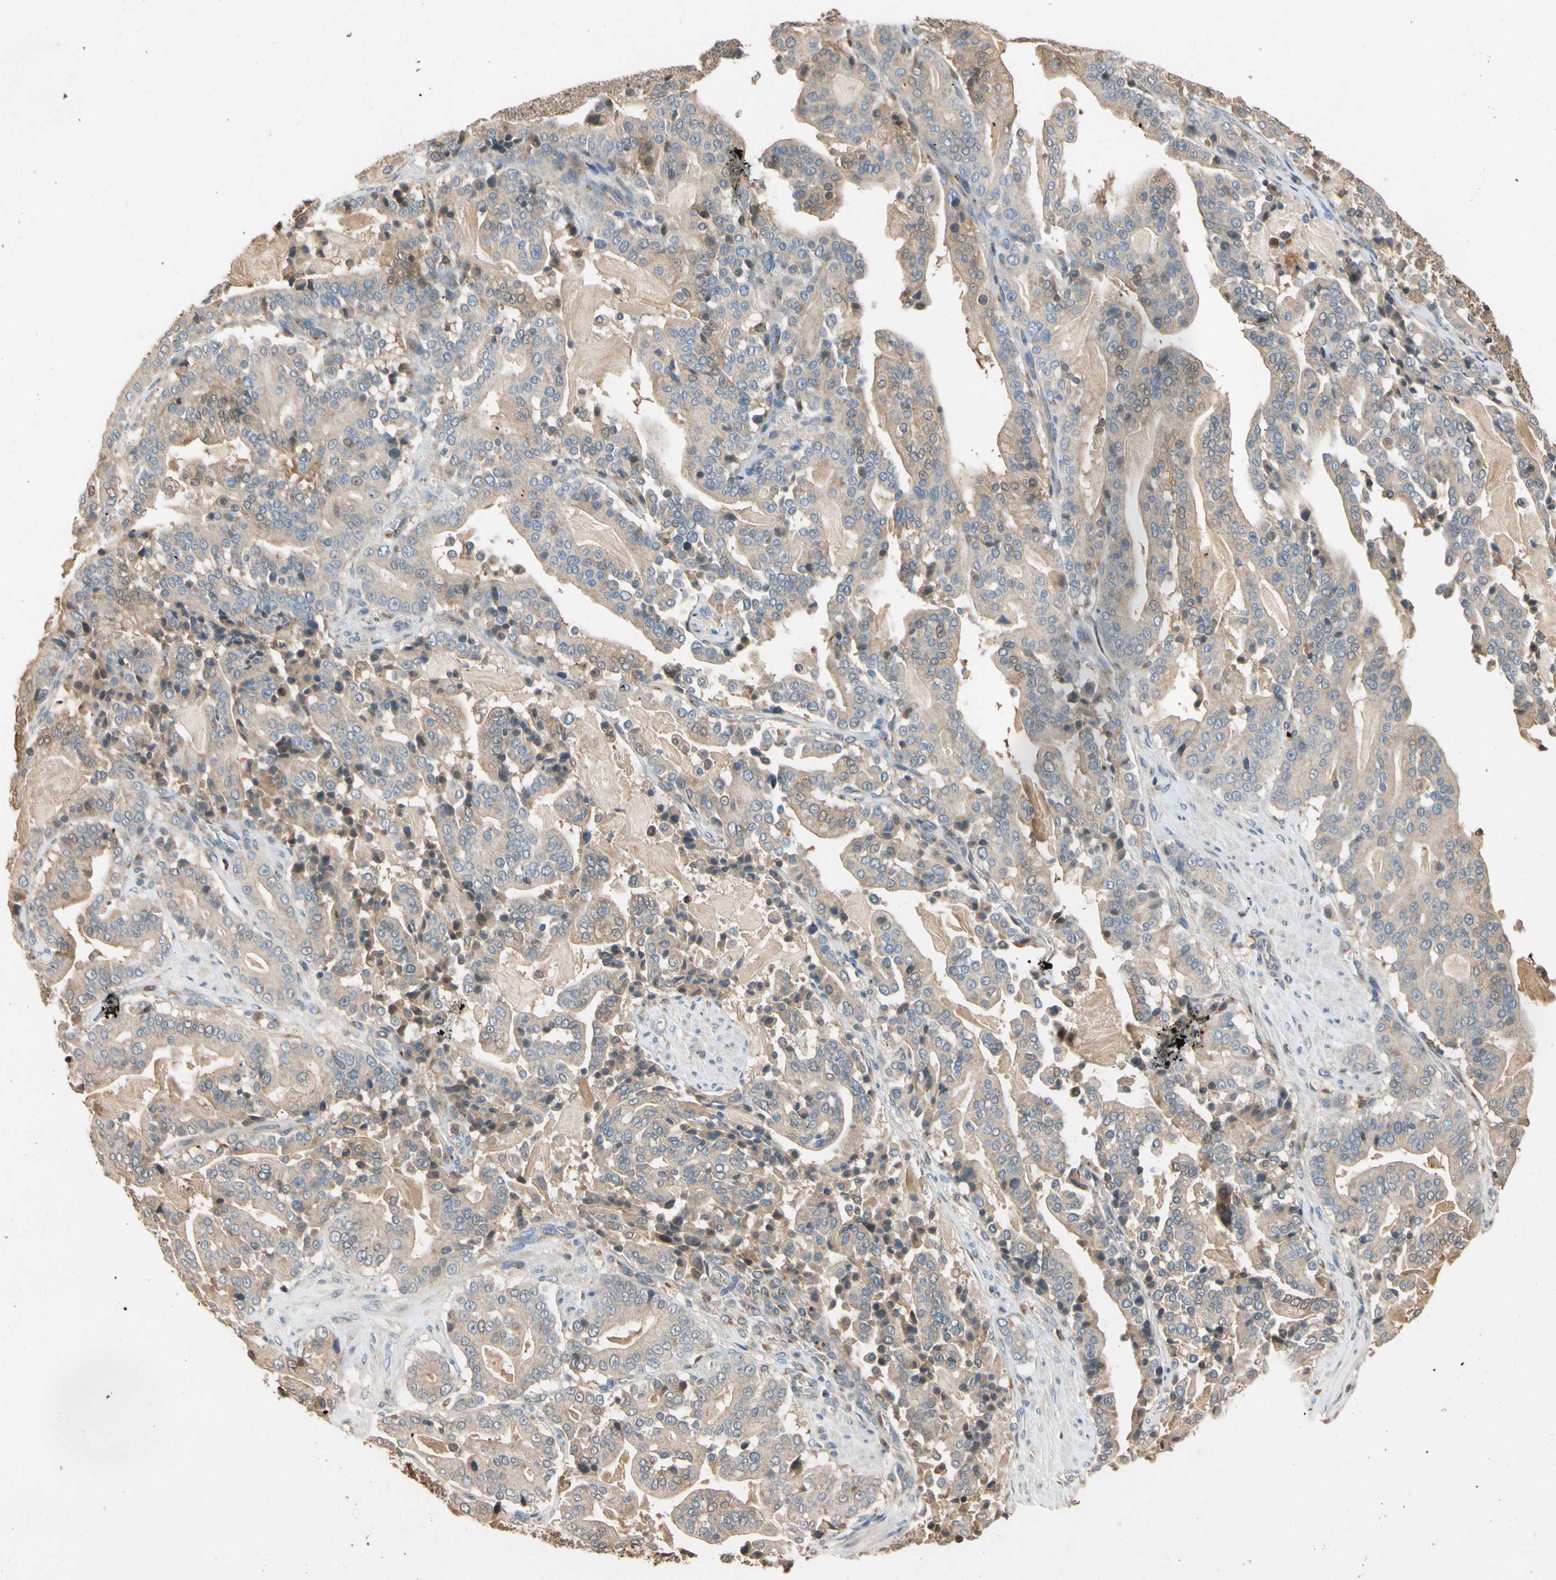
{"staining": {"intensity": "weak", "quantity": ">75%", "location": "cytoplasmic/membranous"}, "tissue": "pancreatic cancer", "cell_type": "Tumor cells", "image_type": "cancer", "snomed": [{"axis": "morphology", "description": "Adenocarcinoma, NOS"}, {"axis": "topography", "description": "Pancreas"}], "caption": "The immunohistochemical stain labels weak cytoplasmic/membranous staining in tumor cells of pancreatic cancer tissue.", "gene": "GPSM2", "patient": {"sex": "male", "age": 63}}